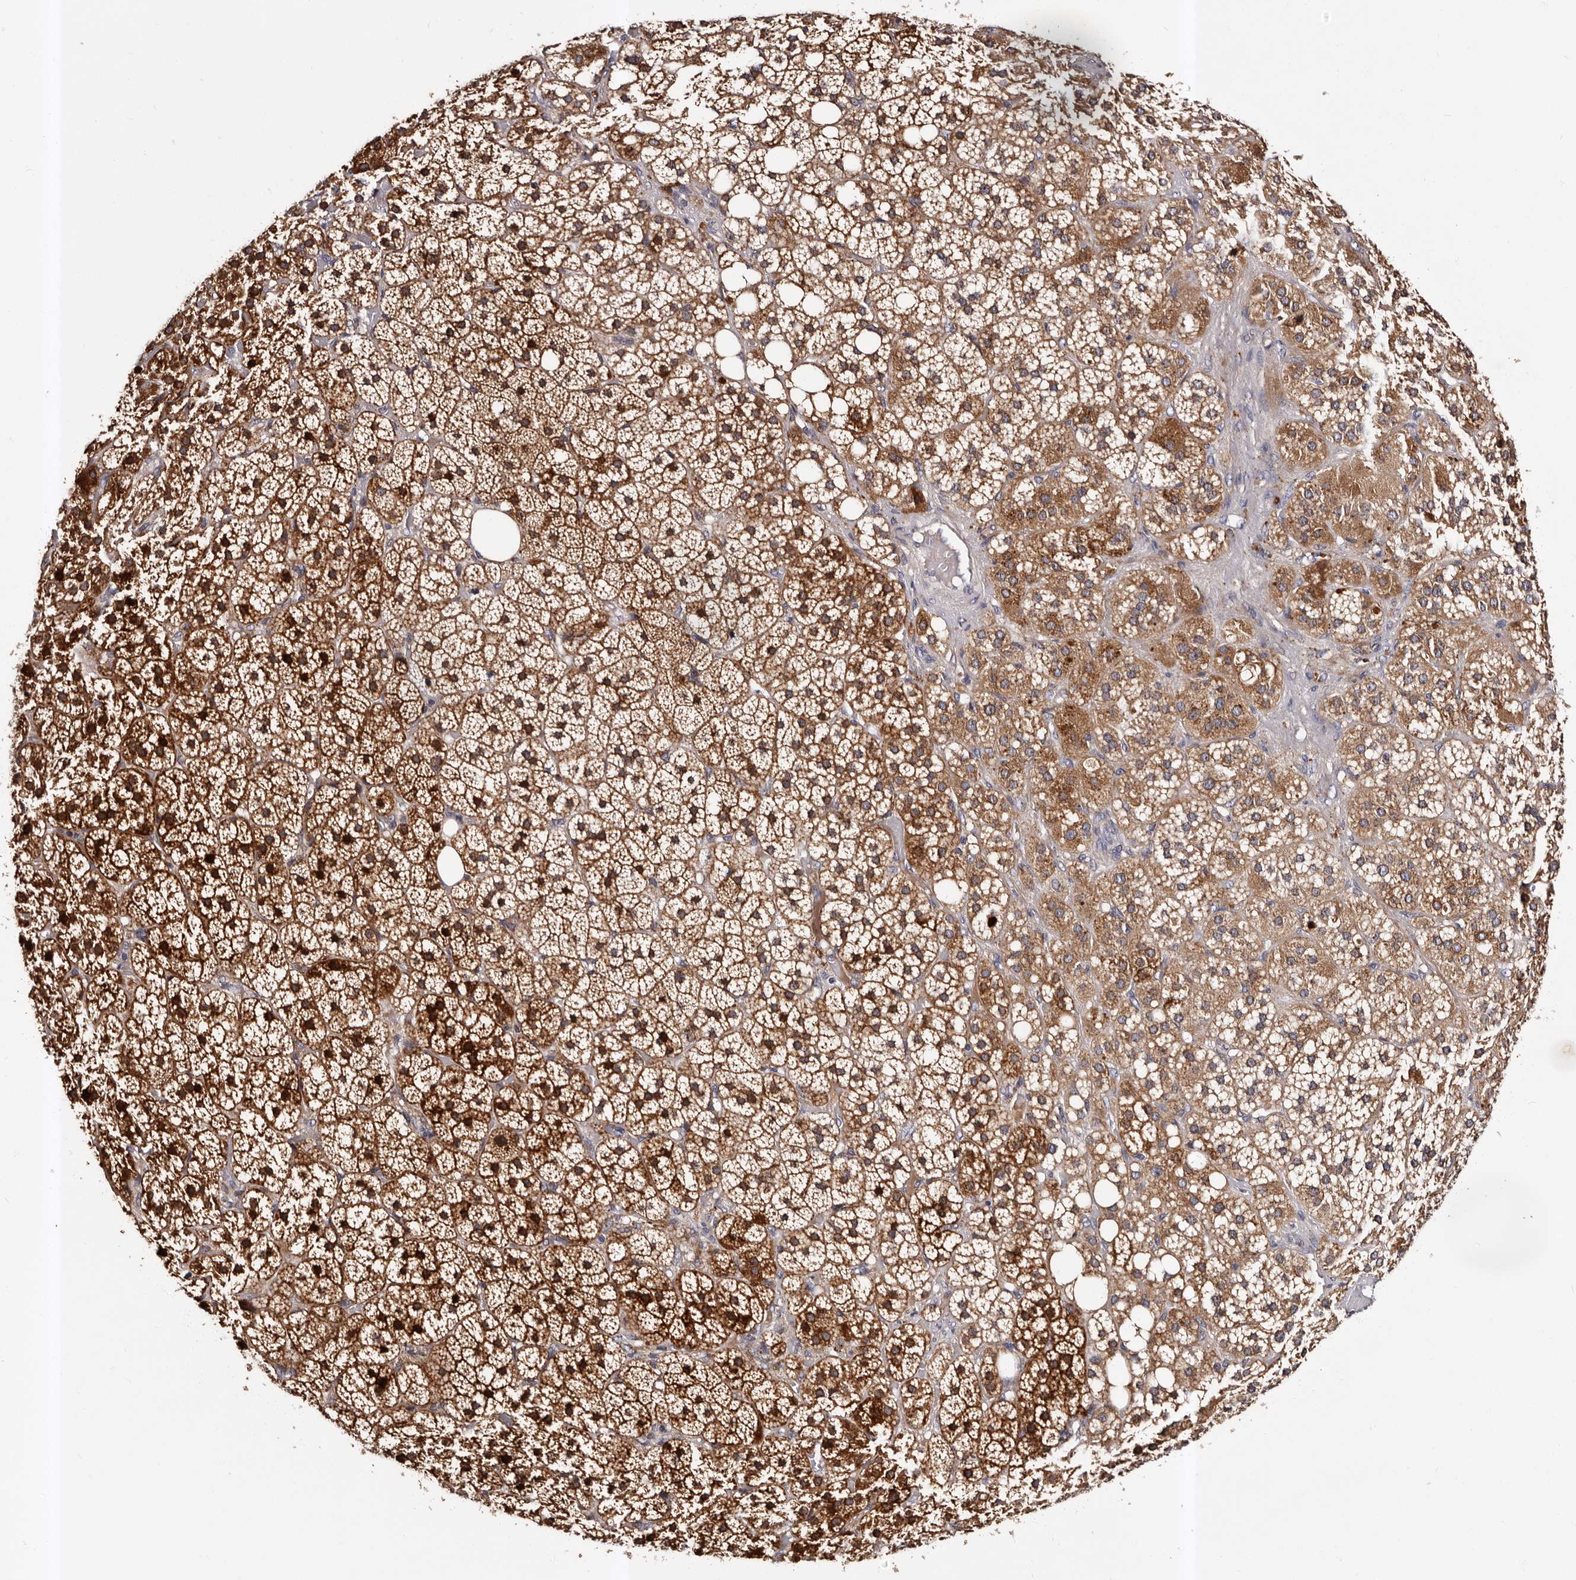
{"staining": {"intensity": "strong", "quantity": ">75%", "location": "cytoplasmic/membranous"}, "tissue": "adrenal gland", "cell_type": "Glandular cells", "image_type": "normal", "snomed": [{"axis": "morphology", "description": "Normal tissue, NOS"}, {"axis": "topography", "description": "Adrenal gland"}], "caption": "The image exhibits immunohistochemical staining of unremarkable adrenal gland. There is strong cytoplasmic/membranous positivity is appreciated in approximately >75% of glandular cells. The staining was performed using DAB to visualize the protein expression in brown, while the nuclei were stained in blue with hematoxylin (Magnification: 20x).", "gene": "ADCK5", "patient": {"sex": "female", "age": 59}}